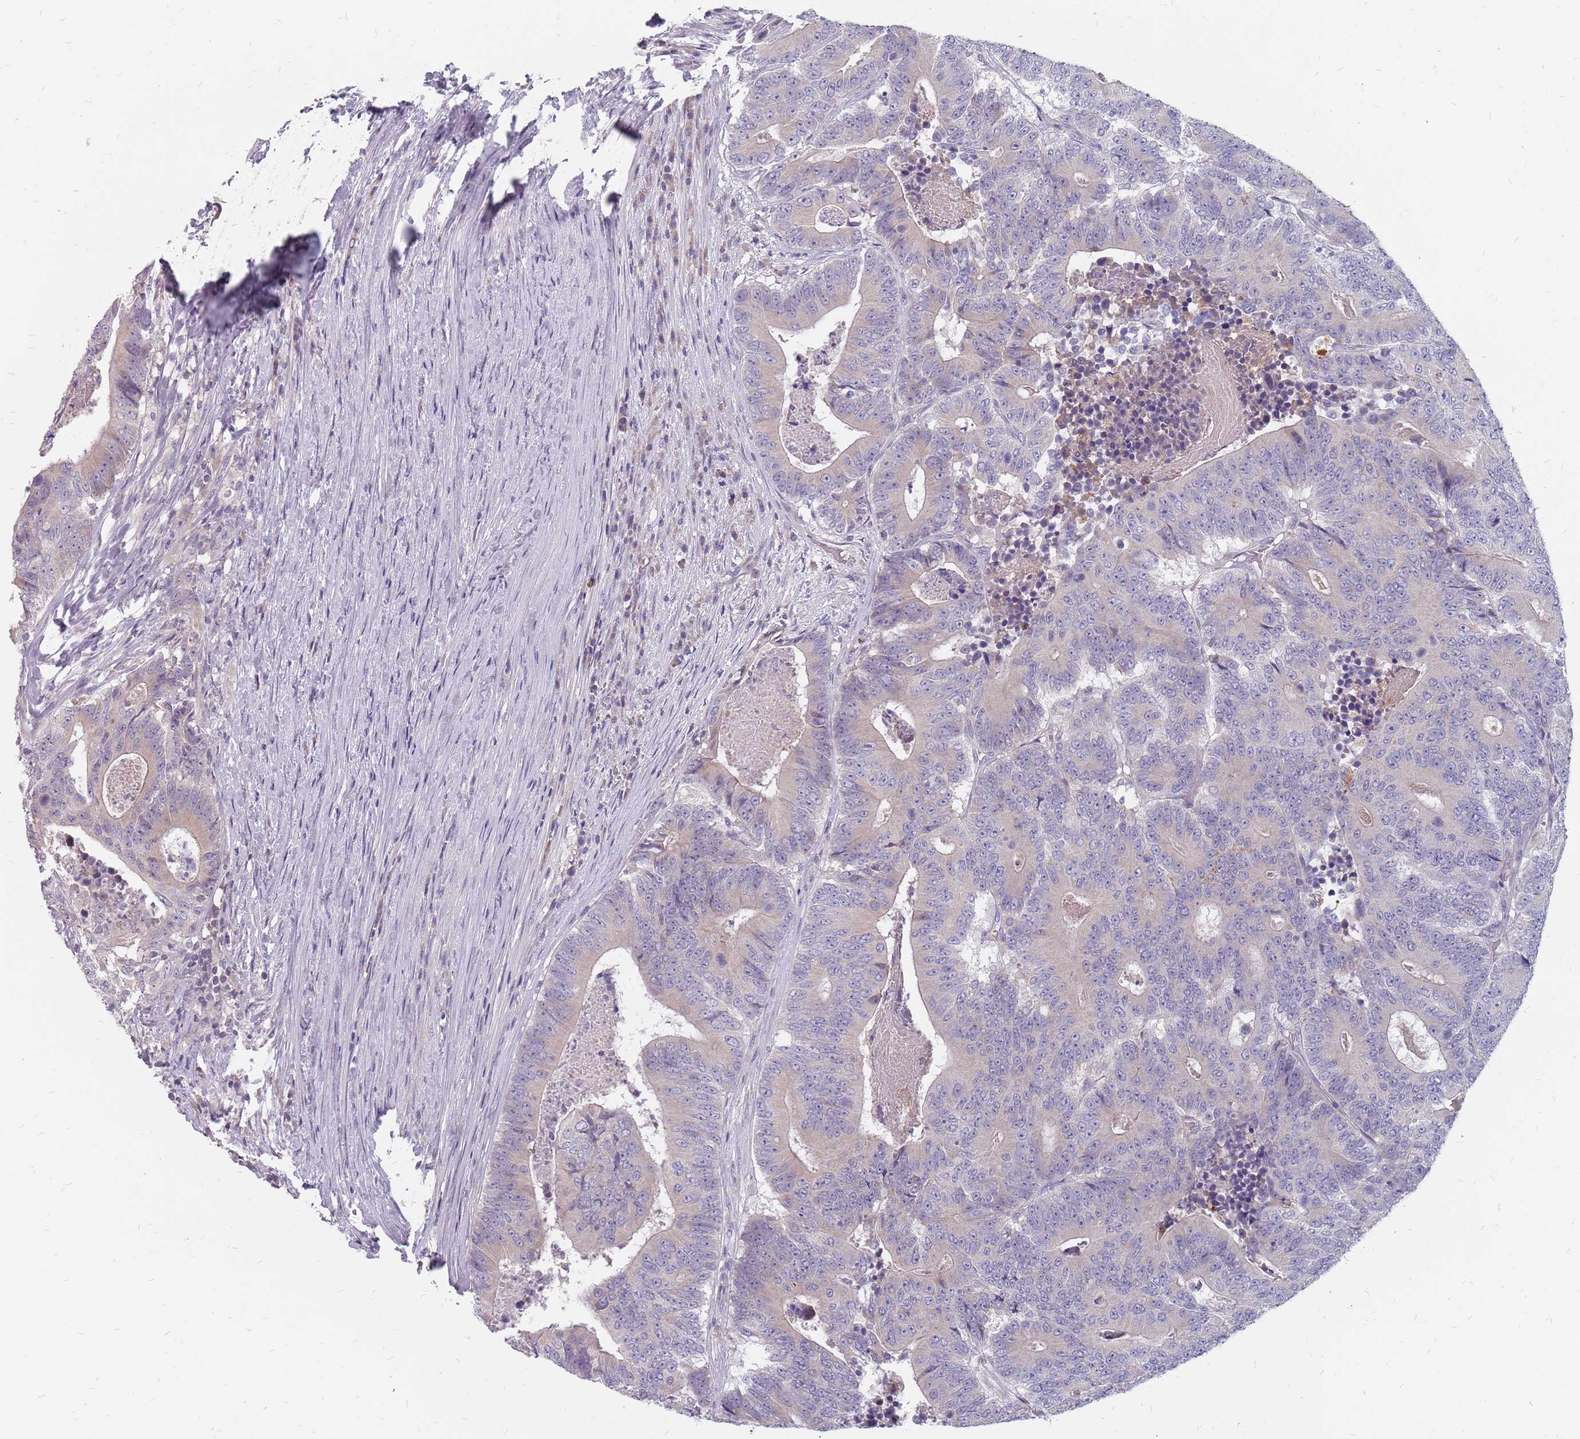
{"staining": {"intensity": "weak", "quantity": "<25%", "location": "cytoplasmic/membranous"}, "tissue": "colorectal cancer", "cell_type": "Tumor cells", "image_type": "cancer", "snomed": [{"axis": "morphology", "description": "Adenocarcinoma, NOS"}, {"axis": "topography", "description": "Colon"}], "caption": "IHC image of human colorectal cancer stained for a protein (brown), which reveals no expression in tumor cells.", "gene": "CMTR2", "patient": {"sex": "male", "age": 83}}